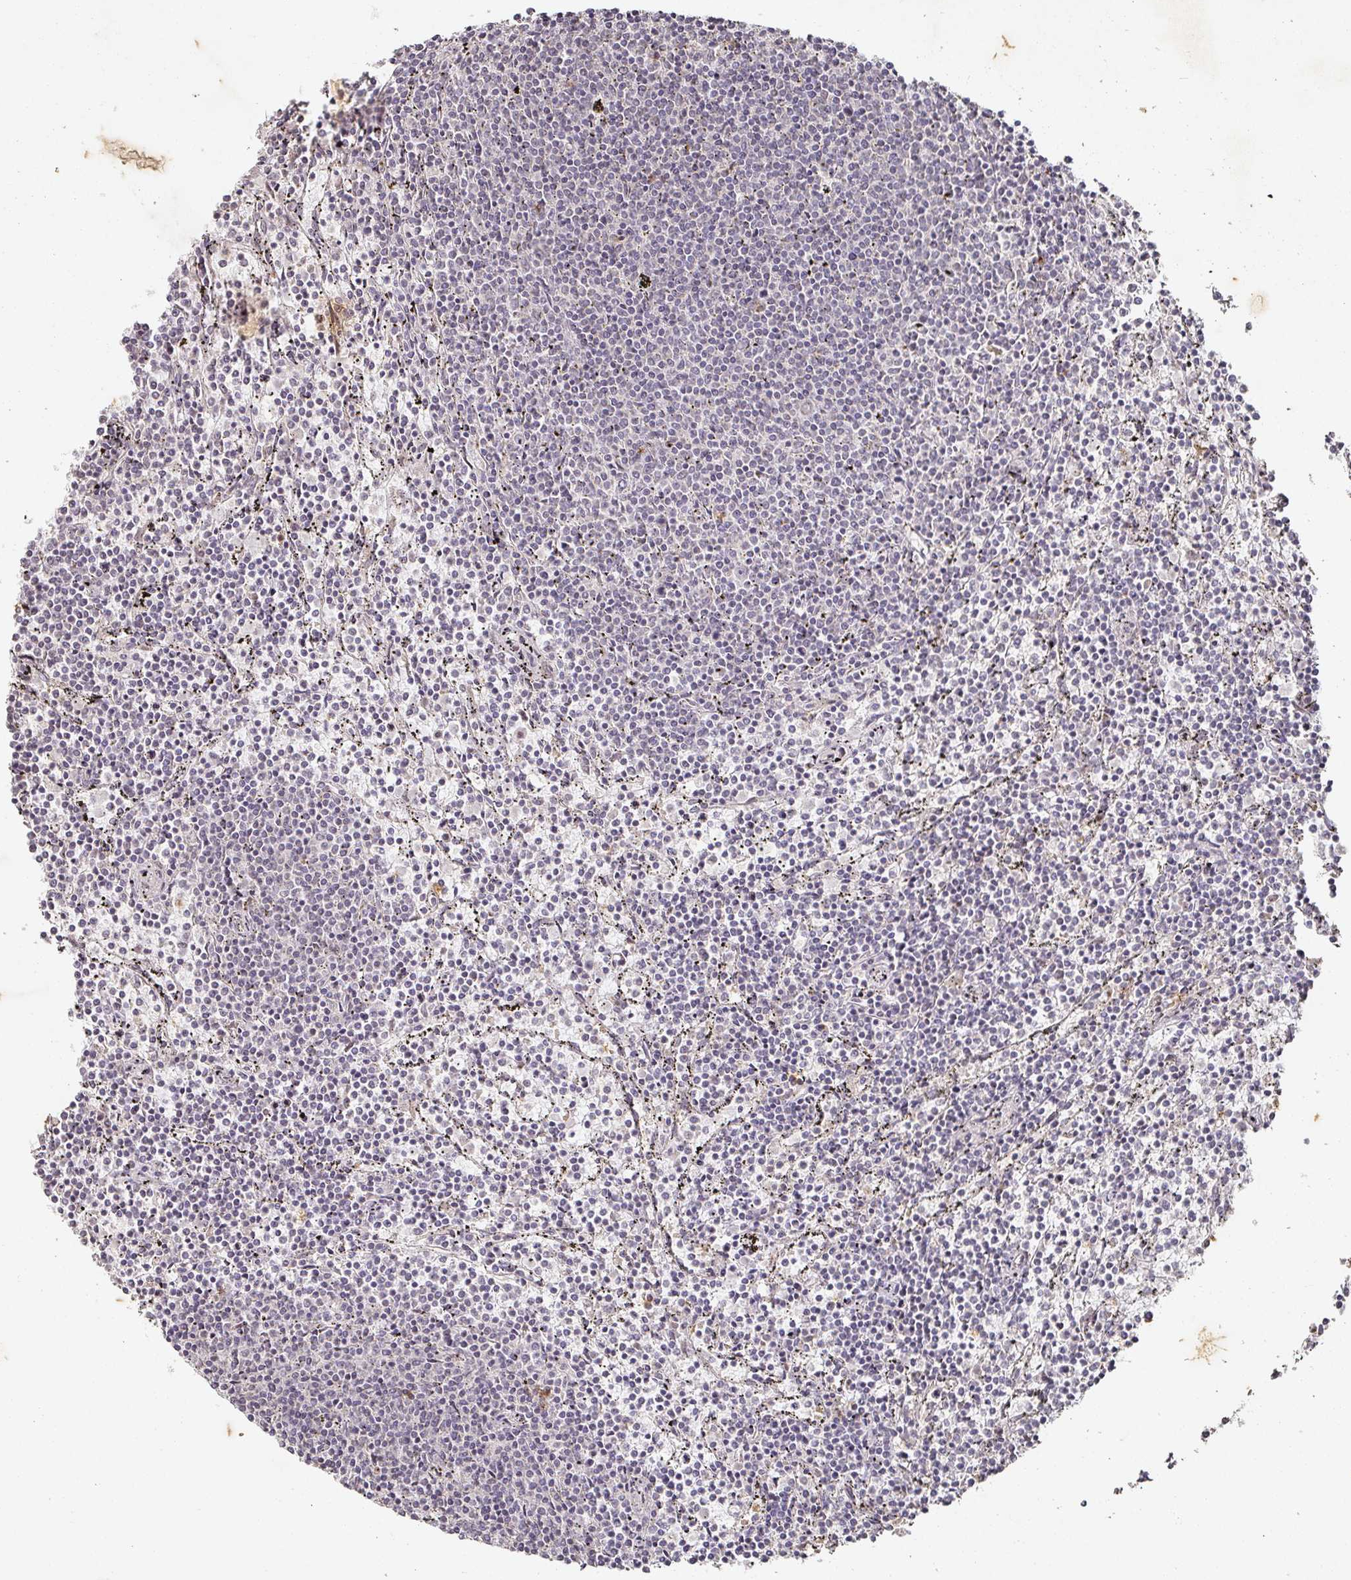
{"staining": {"intensity": "negative", "quantity": "none", "location": "none"}, "tissue": "lymphoma", "cell_type": "Tumor cells", "image_type": "cancer", "snomed": [{"axis": "morphology", "description": "Malignant lymphoma, non-Hodgkin's type, Low grade"}, {"axis": "topography", "description": "Spleen"}], "caption": "Immunohistochemistry (IHC) micrograph of low-grade malignant lymphoma, non-Hodgkin's type stained for a protein (brown), which exhibits no staining in tumor cells.", "gene": "CAPN5", "patient": {"sex": "female", "age": 50}}